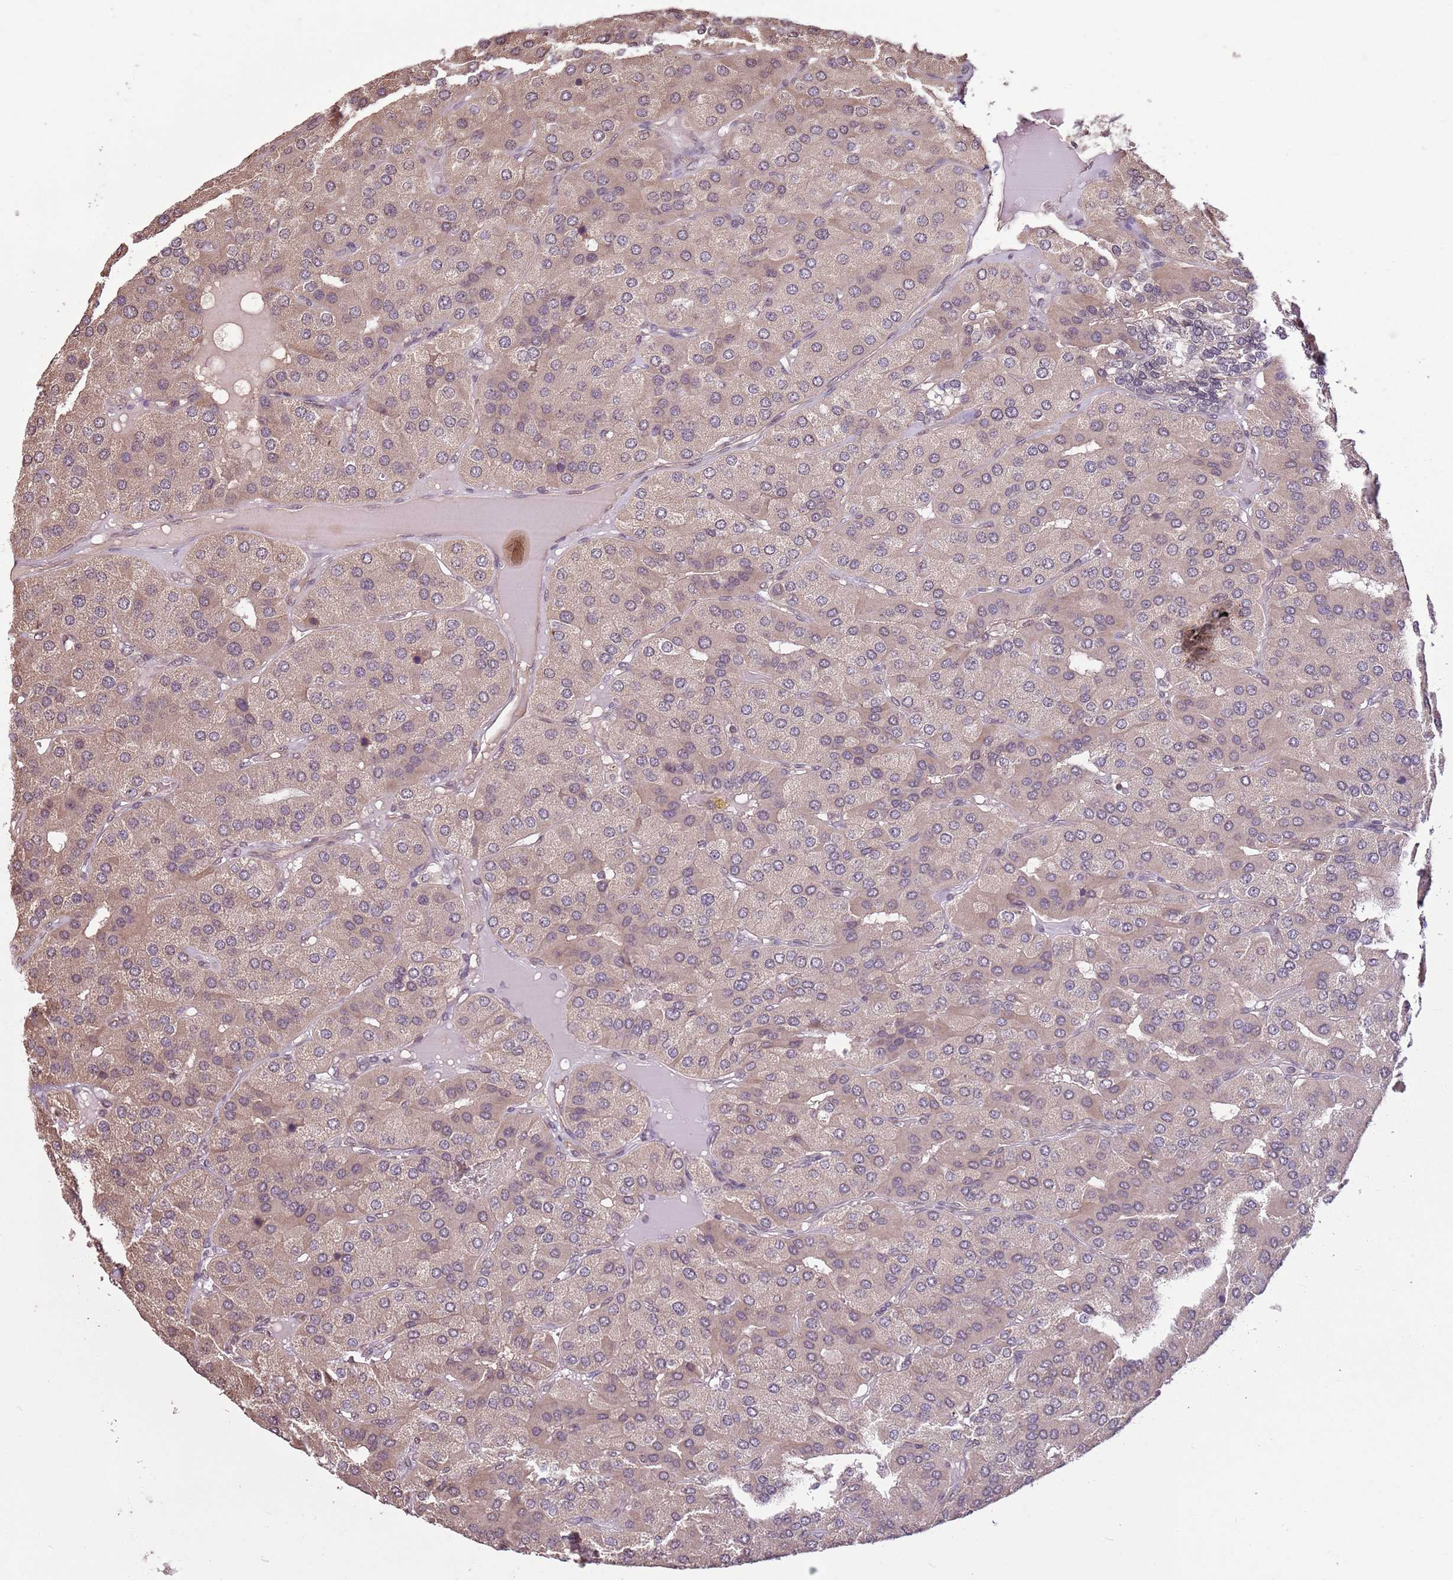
{"staining": {"intensity": "weak", "quantity": ">75%", "location": "cytoplasmic/membranous"}, "tissue": "parathyroid gland", "cell_type": "Glandular cells", "image_type": "normal", "snomed": [{"axis": "morphology", "description": "Normal tissue, NOS"}, {"axis": "morphology", "description": "Adenoma, NOS"}, {"axis": "topography", "description": "Parathyroid gland"}], "caption": "Protein staining reveals weak cytoplasmic/membranous positivity in about >75% of glandular cells in normal parathyroid gland. The staining was performed using DAB to visualize the protein expression in brown, while the nuclei were stained in blue with hematoxylin (Magnification: 20x).", "gene": "CAPN9", "patient": {"sex": "female", "age": 86}}